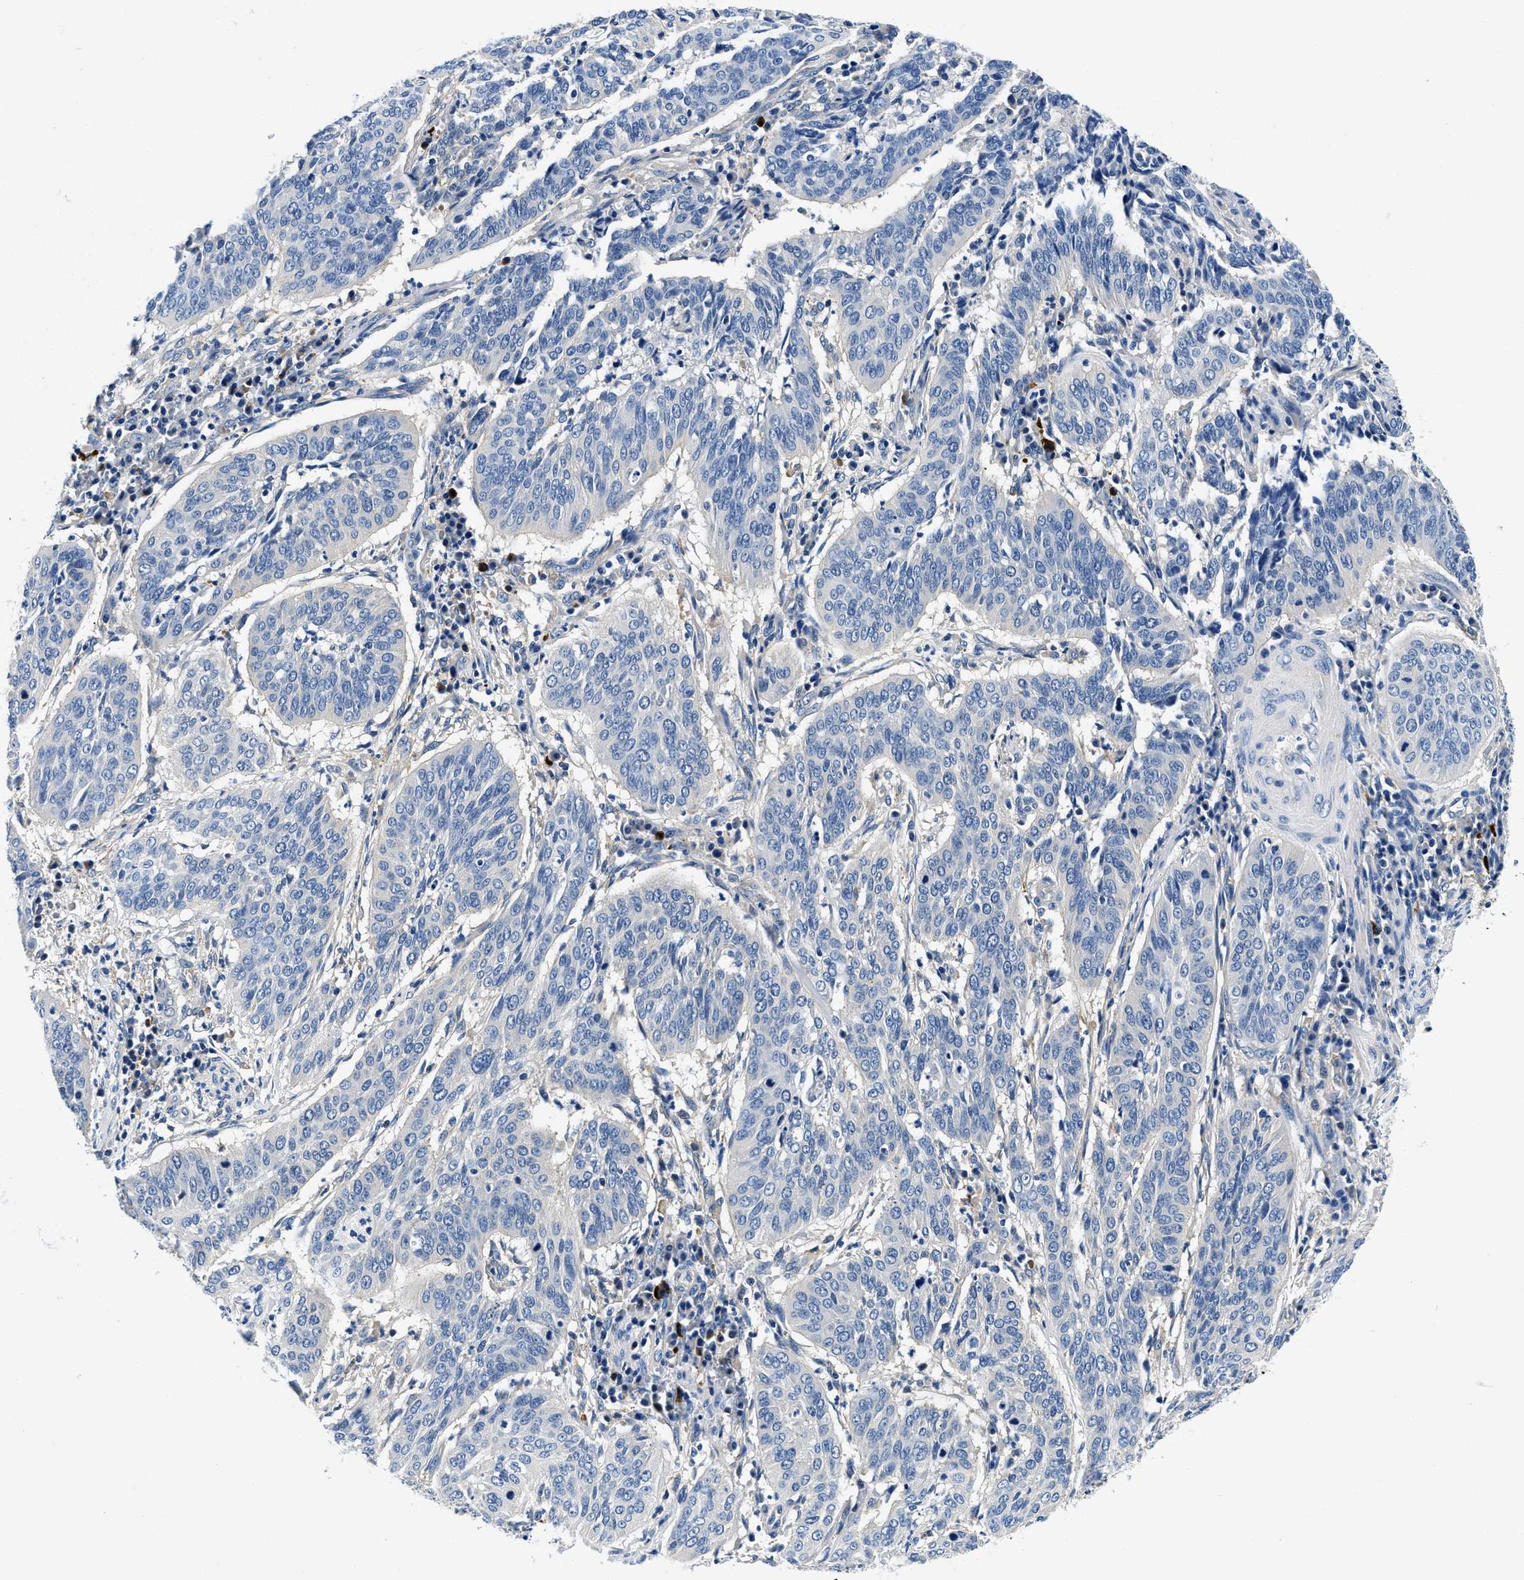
{"staining": {"intensity": "negative", "quantity": "none", "location": "none"}, "tissue": "cervical cancer", "cell_type": "Tumor cells", "image_type": "cancer", "snomed": [{"axis": "morphology", "description": "Normal tissue, NOS"}, {"axis": "morphology", "description": "Squamous cell carcinoma, NOS"}, {"axis": "topography", "description": "Cervix"}], "caption": "This is a histopathology image of IHC staining of cervical squamous cell carcinoma, which shows no positivity in tumor cells. The staining is performed using DAB (3,3'-diaminobenzidine) brown chromogen with nuclei counter-stained in using hematoxylin.", "gene": "ZFAND3", "patient": {"sex": "female", "age": 39}}